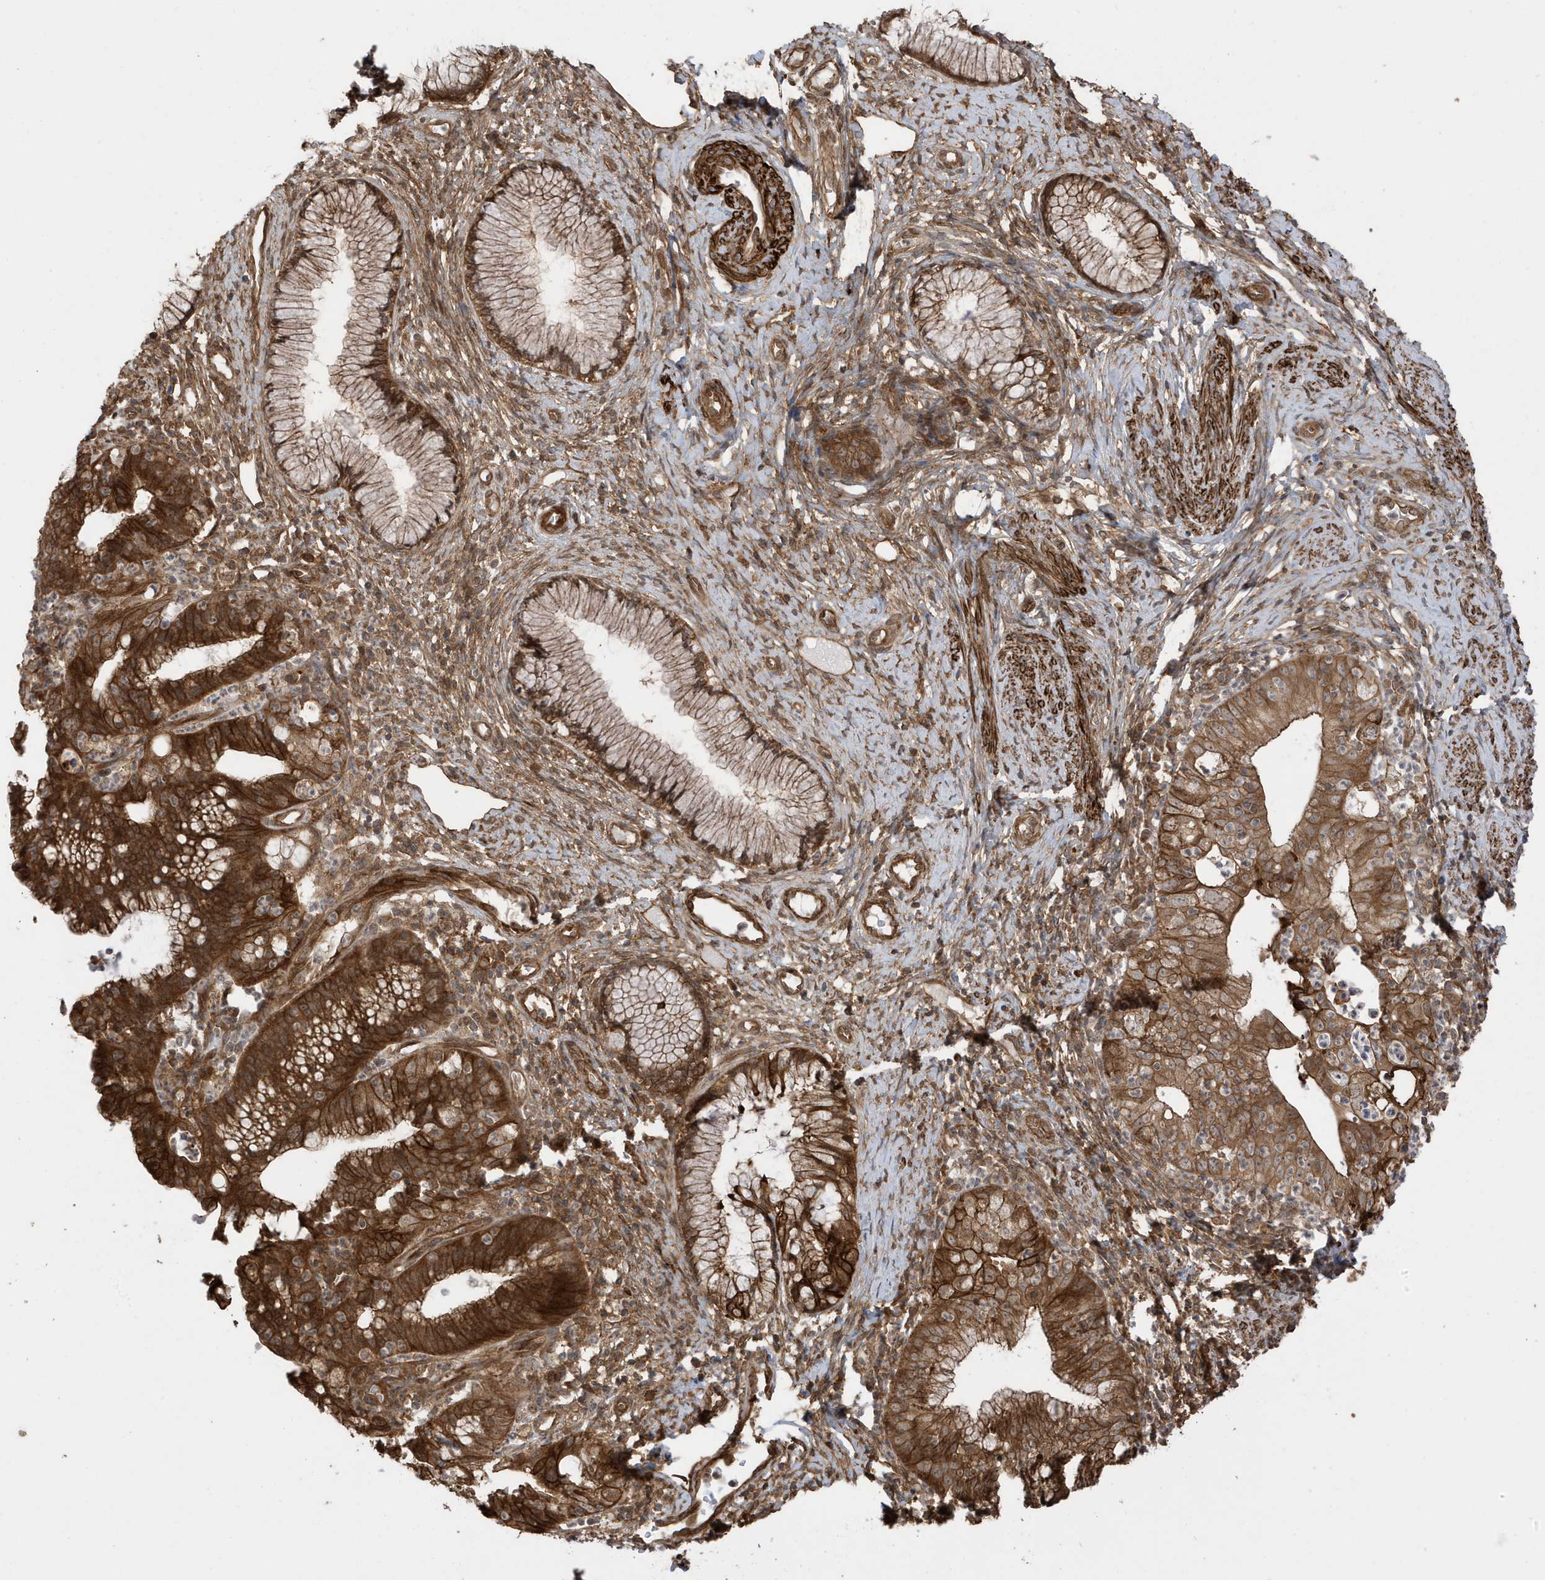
{"staining": {"intensity": "strong", "quantity": ">75%", "location": "cytoplasmic/membranous"}, "tissue": "cervical cancer", "cell_type": "Tumor cells", "image_type": "cancer", "snomed": [{"axis": "morphology", "description": "Adenocarcinoma, NOS"}, {"axis": "topography", "description": "Cervix"}], "caption": "Human cervical cancer stained with a protein marker reveals strong staining in tumor cells.", "gene": "CDC42EP3", "patient": {"sex": "female", "age": 36}}